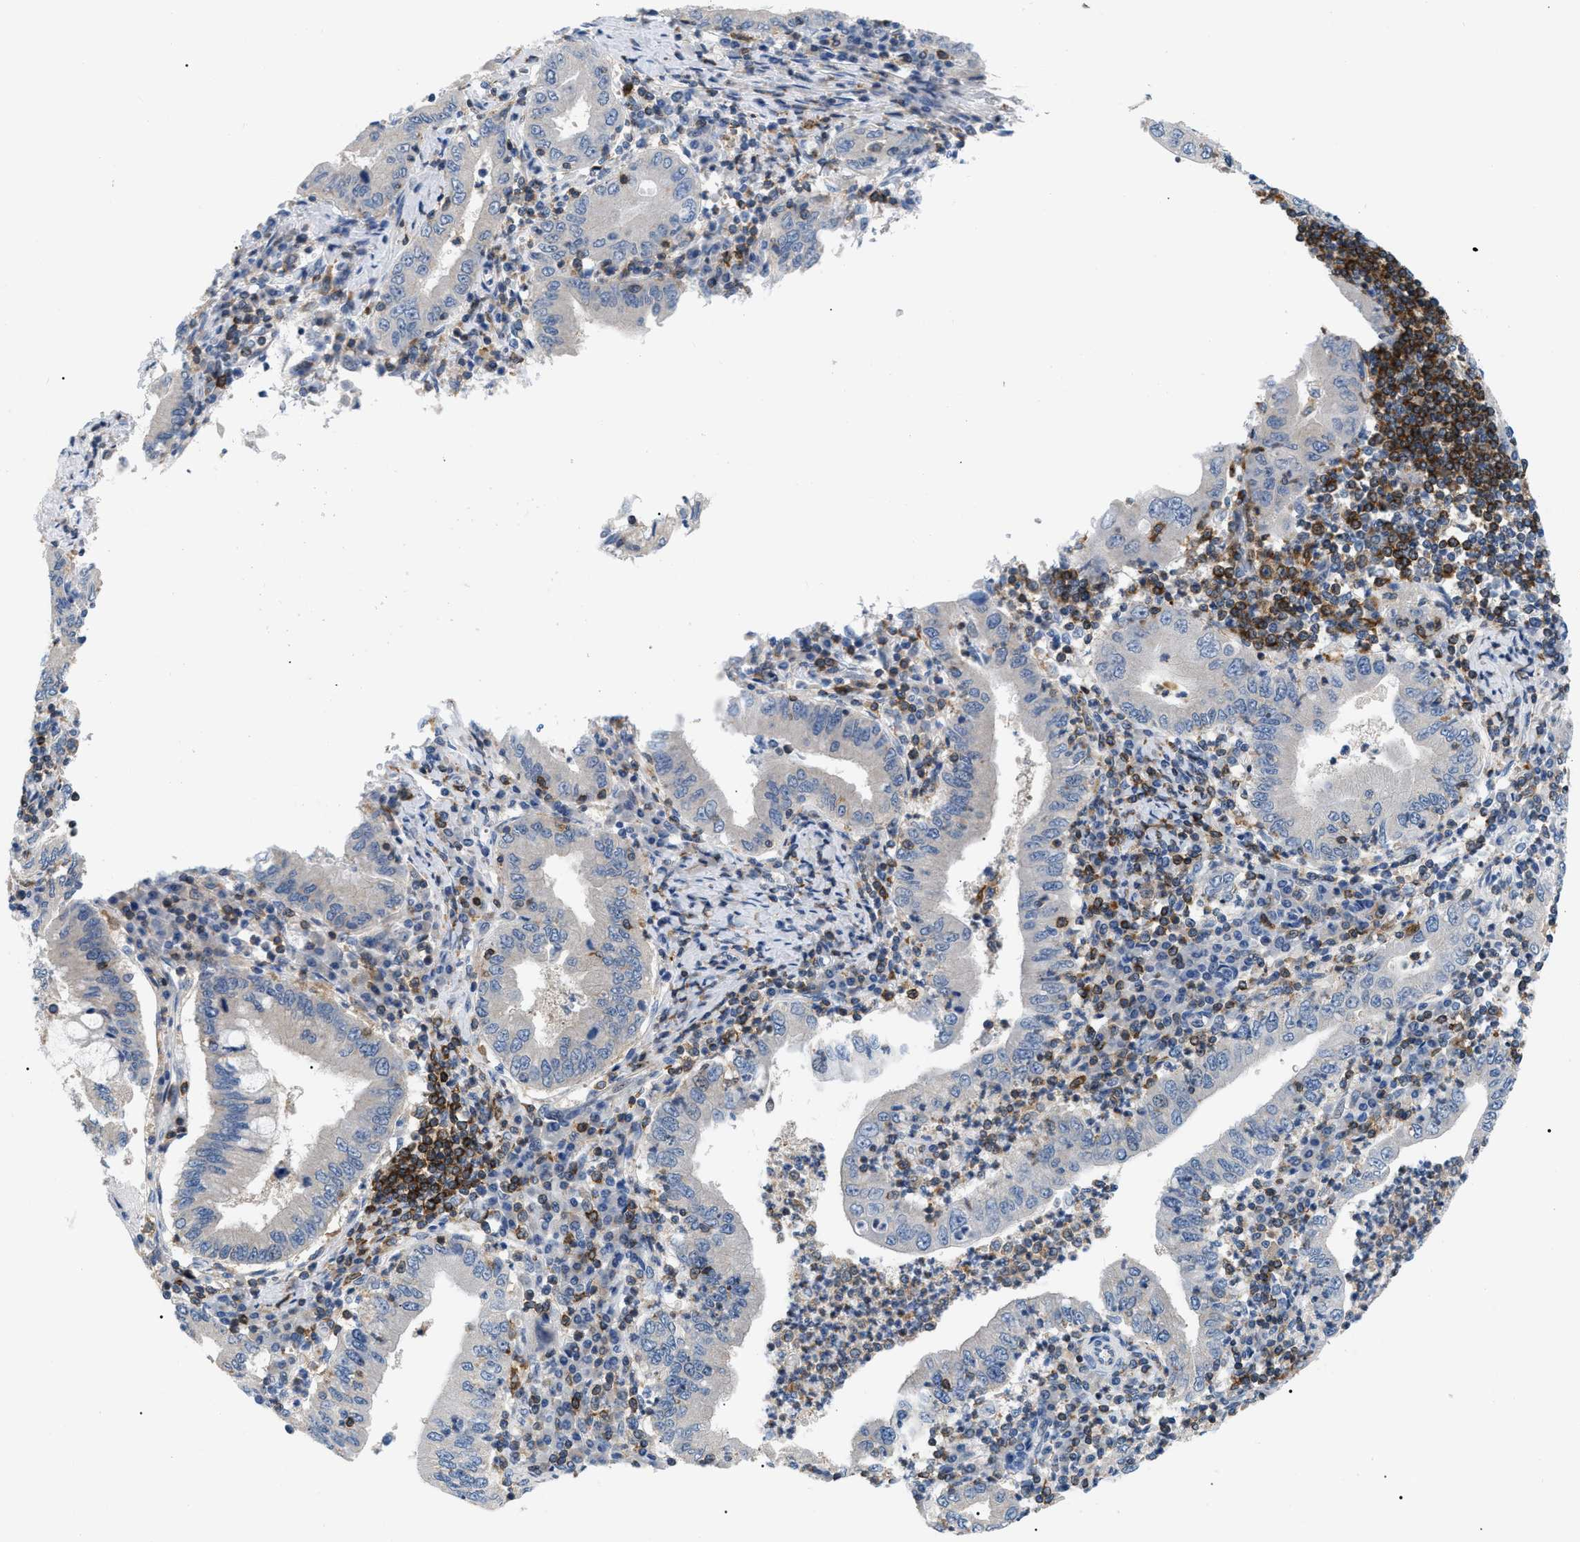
{"staining": {"intensity": "negative", "quantity": "none", "location": "none"}, "tissue": "stomach cancer", "cell_type": "Tumor cells", "image_type": "cancer", "snomed": [{"axis": "morphology", "description": "Normal tissue, NOS"}, {"axis": "morphology", "description": "Adenocarcinoma, NOS"}, {"axis": "topography", "description": "Esophagus"}, {"axis": "topography", "description": "Stomach, upper"}, {"axis": "topography", "description": "Peripheral nerve tissue"}], "caption": "Immunohistochemistry (IHC) of human stomach adenocarcinoma shows no staining in tumor cells.", "gene": "INPP5D", "patient": {"sex": "male", "age": 62}}